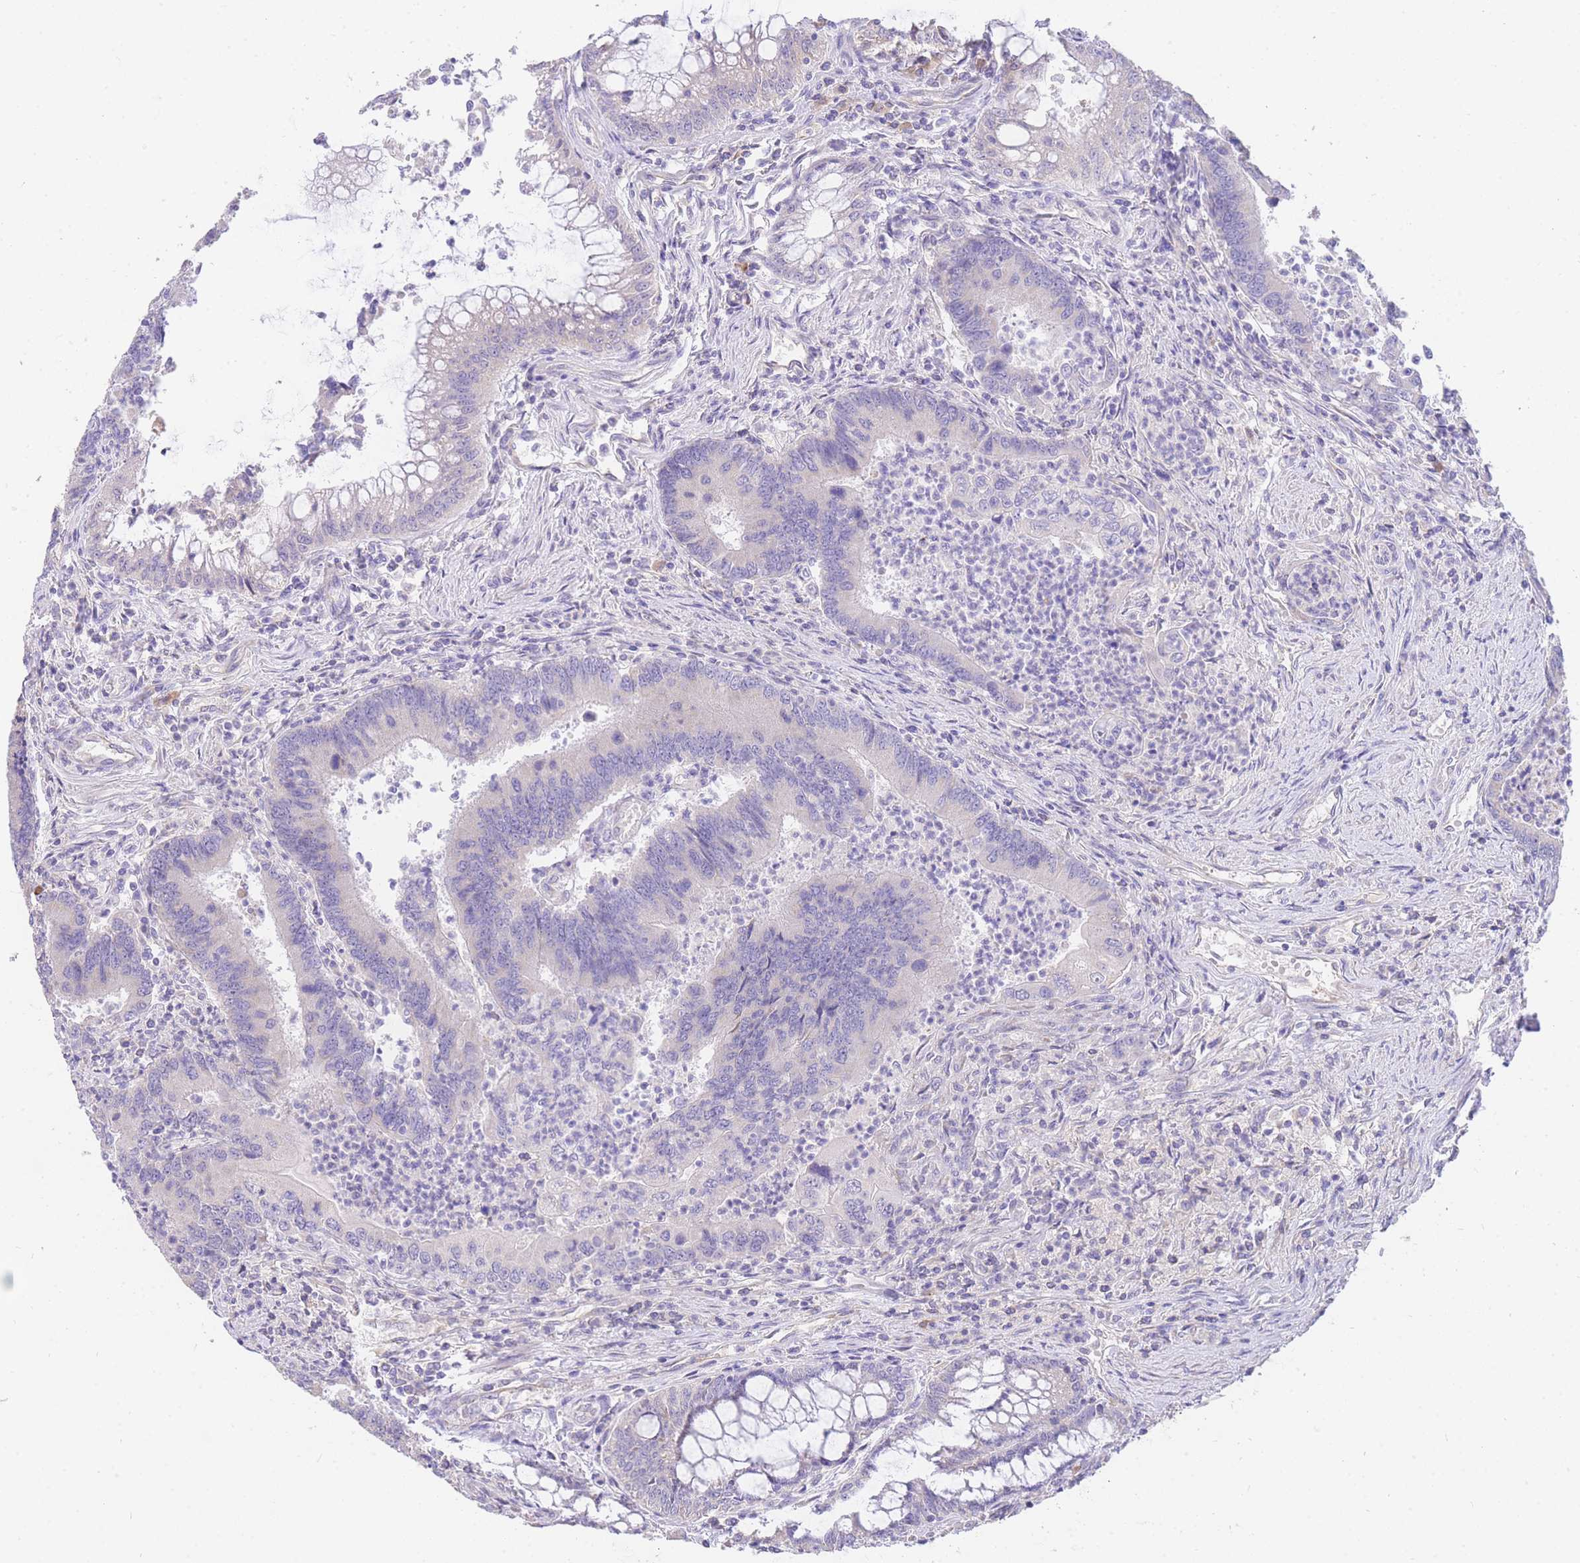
{"staining": {"intensity": "negative", "quantity": "none", "location": "none"}, "tissue": "colorectal cancer", "cell_type": "Tumor cells", "image_type": "cancer", "snomed": [{"axis": "morphology", "description": "Adenocarcinoma, NOS"}, {"axis": "topography", "description": "Colon"}], "caption": "The immunohistochemistry photomicrograph has no significant positivity in tumor cells of colorectal cancer tissue. The staining is performed using DAB (3,3'-diaminobenzidine) brown chromogen with nuclei counter-stained in using hematoxylin.", "gene": "C2orf88", "patient": {"sex": "female", "age": 67}}